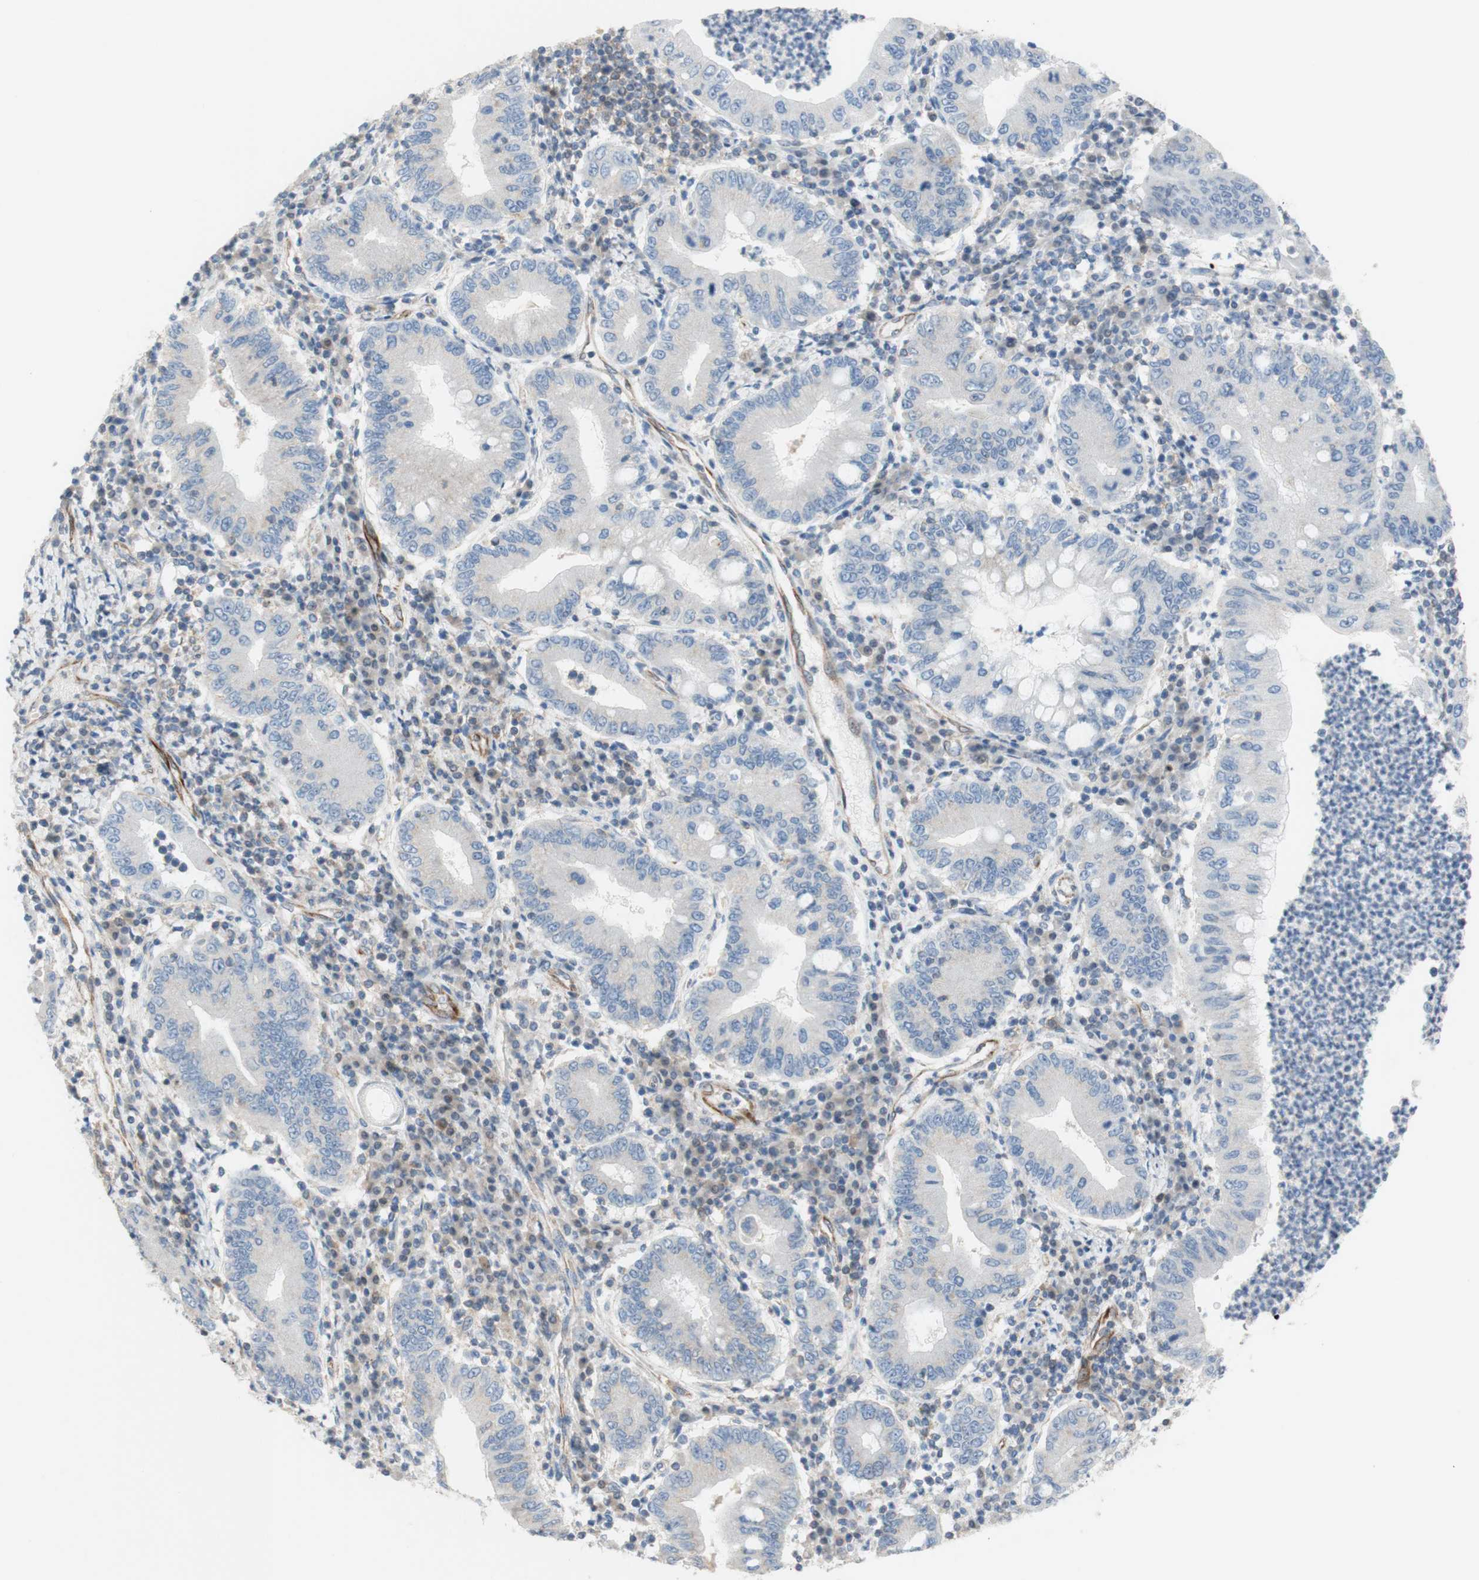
{"staining": {"intensity": "weak", "quantity": ">75%", "location": "cytoplasmic/membranous"}, "tissue": "stomach cancer", "cell_type": "Tumor cells", "image_type": "cancer", "snomed": [{"axis": "morphology", "description": "Normal tissue, NOS"}, {"axis": "morphology", "description": "Adenocarcinoma, NOS"}, {"axis": "topography", "description": "Esophagus"}, {"axis": "topography", "description": "Stomach, upper"}, {"axis": "topography", "description": "Peripheral nerve tissue"}], "caption": "DAB immunohistochemical staining of stomach cancer (adenocarcinoma) exhibits weak cytoplasmic/membranous protein positivity in about >75% of tumor cells. The staining is performed using DAB brown chromogen to label protein expression. The nuclei are counter-stained blue using hematoxylin.", "gene": "POU2AF1", "patient": {"sex": "male", "age": 62}}